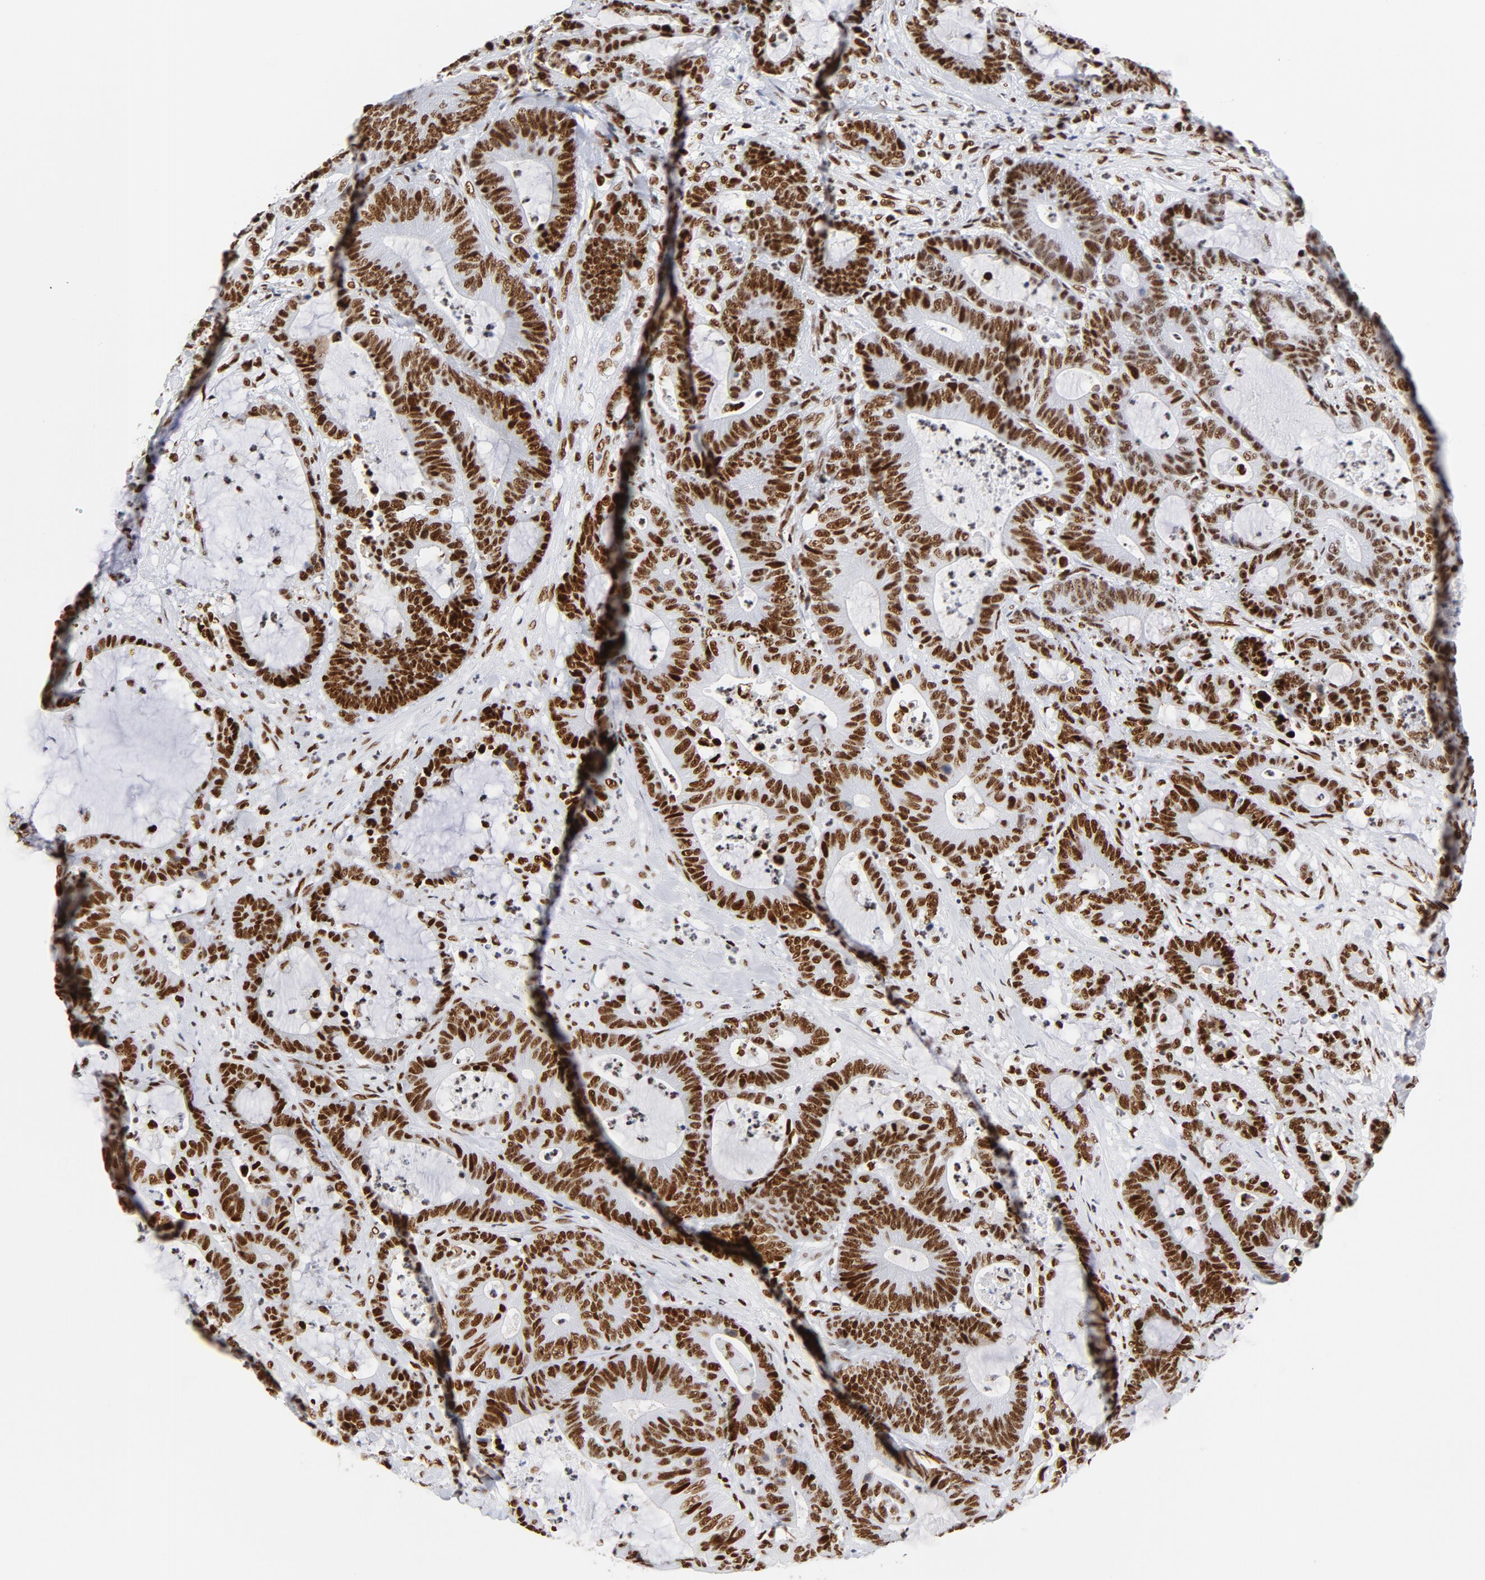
{"staining": {"intensity": "strong", "quantity": ">75%", "location": "nuclear"}, "tissue": "colorectal cancer", "cell_type": "Tumor cells", "image_type": "cancer", "snomed": [{"axis": "morphology", "description": "Adenocarcinoma, NOS"}, {"axis": "topography", "description": "Colon"}], "caption": "Colorectal cancer (adenocarcinoma) was stained to show a protein in brown. There is high levels of strong nuclear staining in about >75% of tumor cells.", "gene": "XRCC5", "patient": {"sex": "female", "age": 84}}